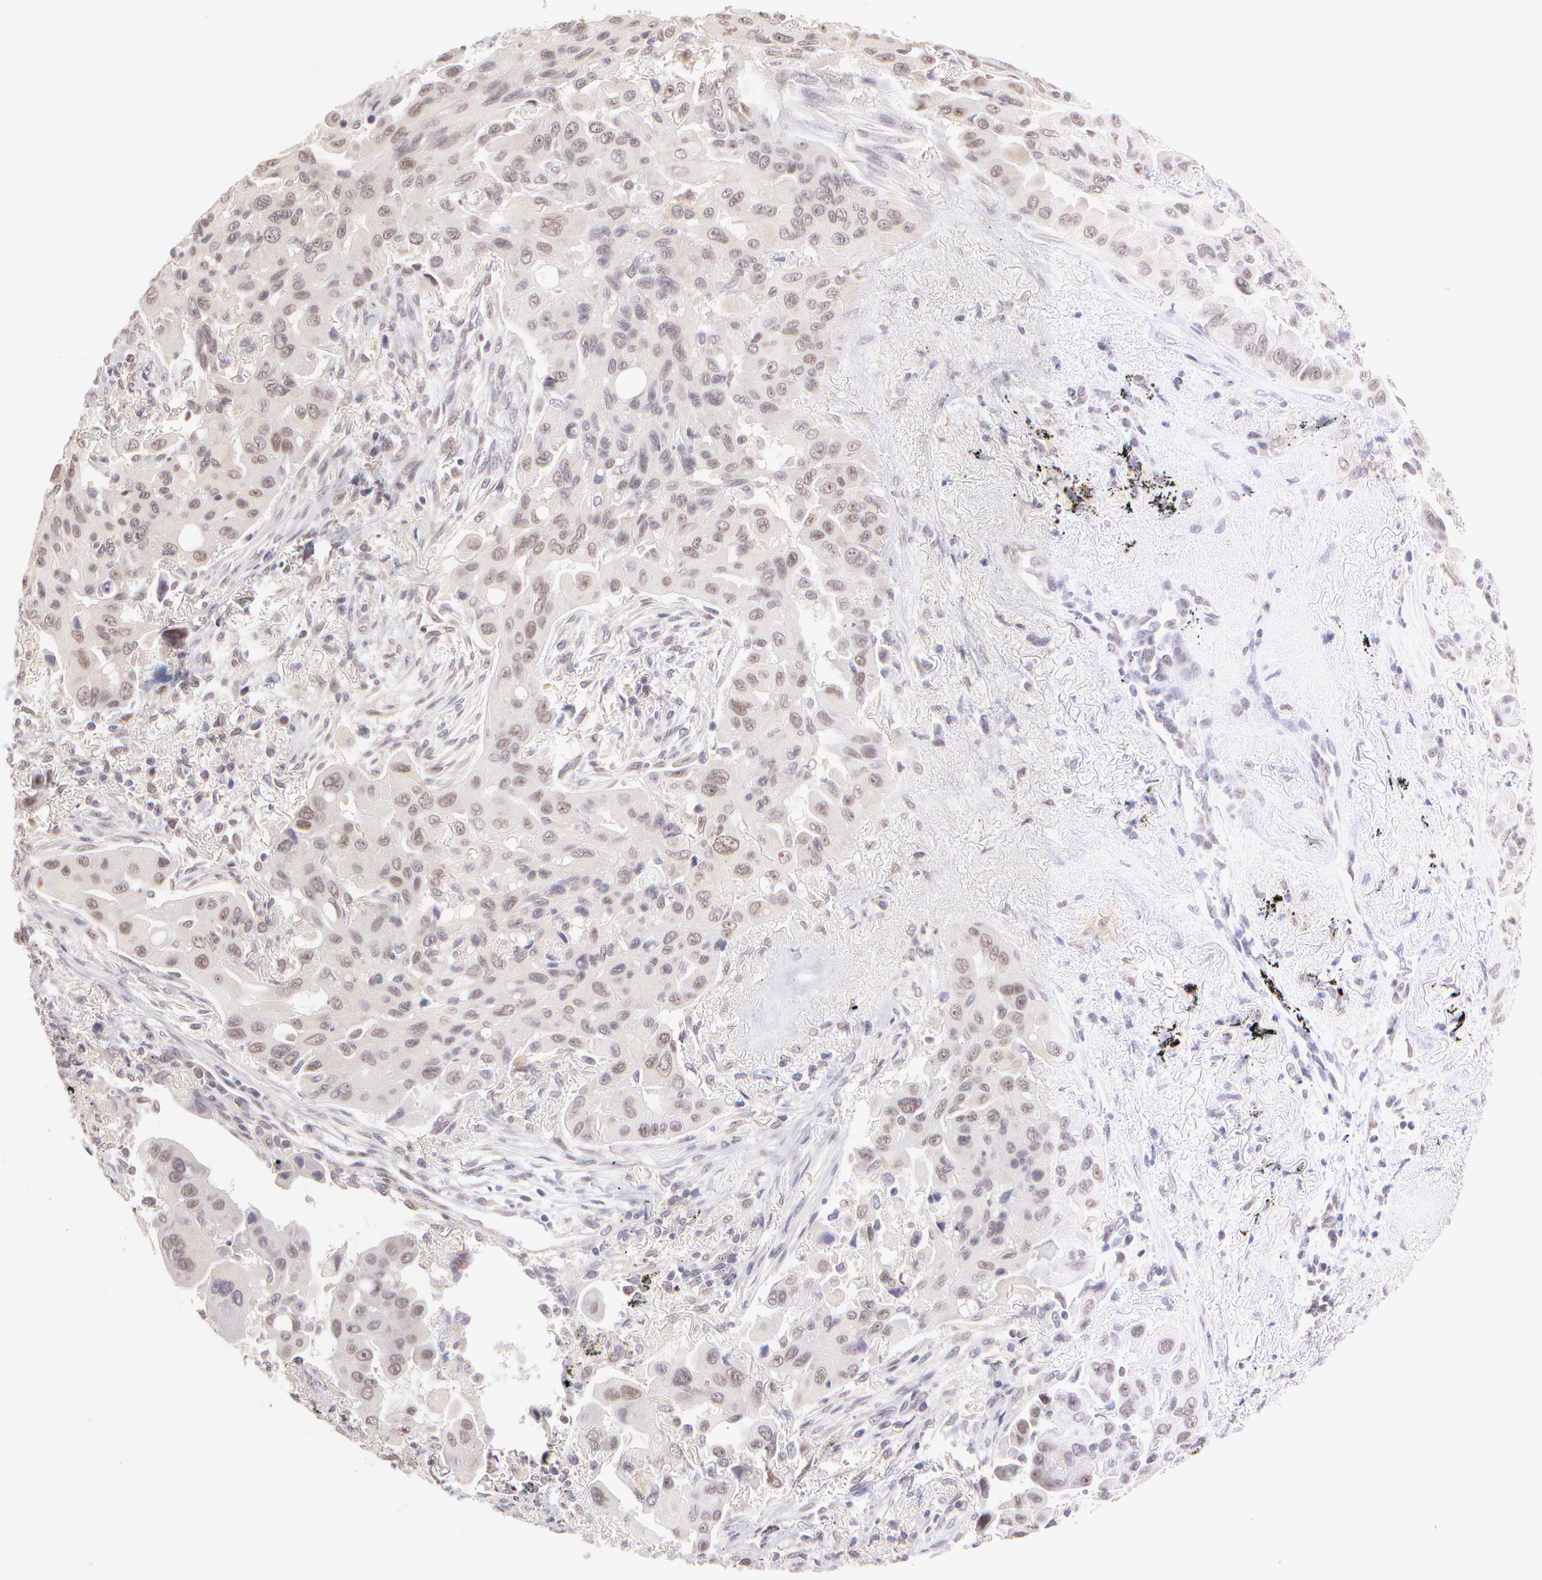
{"staining": {"intensity": "weak", "quantity": "<25%", "location": "nuclear"}, "tissue": "lung cancer", "cell_type": "Tumor cells", "image_type": "cancer", "snomed": [{"axis": "morphology", "description": "Adenocarcinoma, NOS"}, {"axis": "topography", "description": "Lung"}], "caption": "The image displays no staining of tumor cells in lung adenocarcinoma. Brightfield microscopy of immunohistochemistry (IHC) stained with DAB (3,3'-diaminobenzidine) (brown) and hematoxylin (blue), captured at high magnification.", "gene": "ZNF597", "patient": {"sex": "male", "age": 68}}